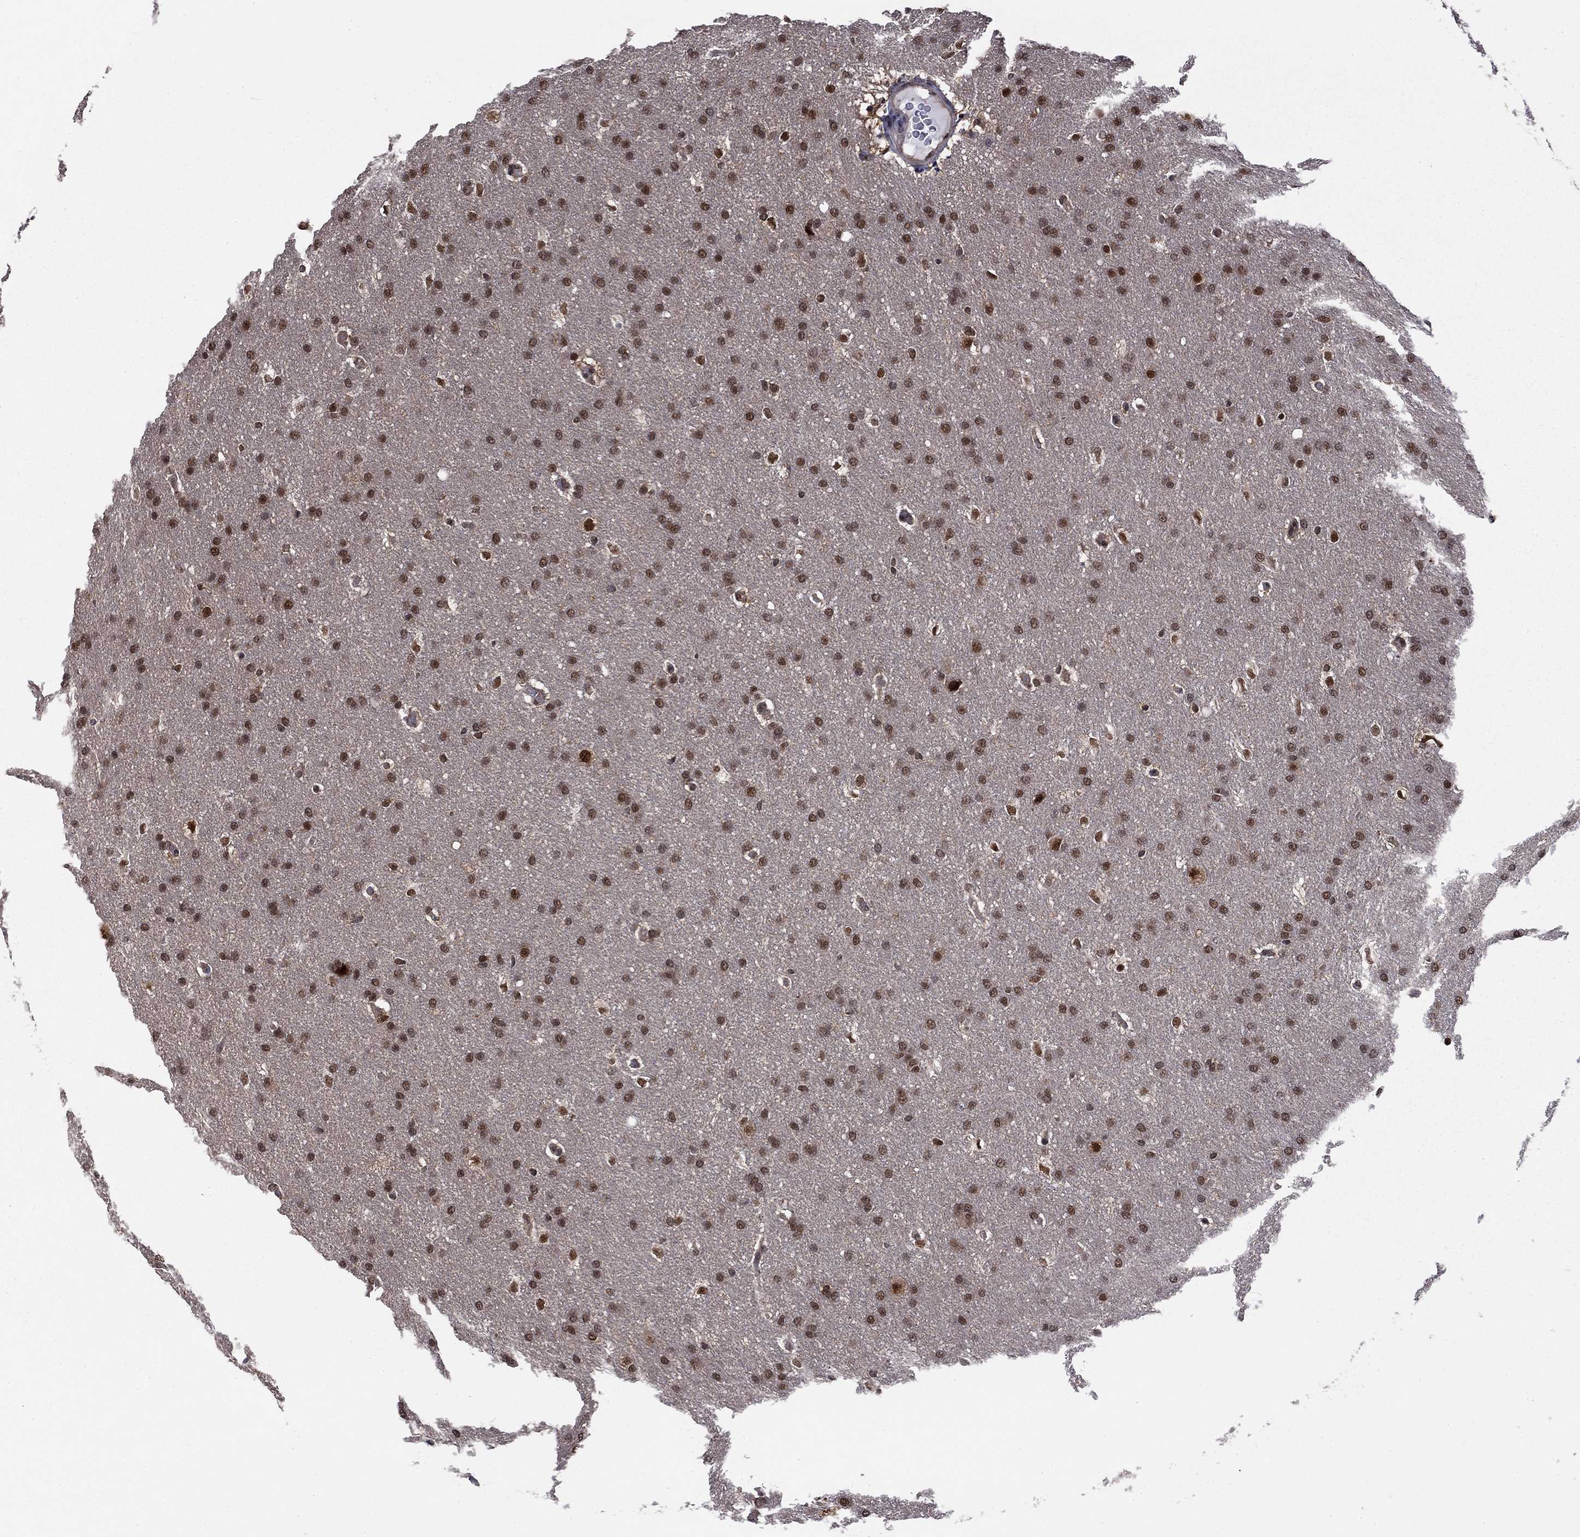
{"staining": {"intensity": "moderate", "quantity": "25%-75%", "location": "nuclear"}, "tissue": "glioma", "cell_type": "Tumor cells", "image_type": "cancer", "snomed": [{"axis": "morphology", "description": "Glioma, malignant, Low grade"}, {"axis": "topography", "description": "Brain"}], "caption": "This micrograph displays immunohistochemistry staining of human malignant low-grade glioma, with medium moderate nuclear staining in about 25%-75% of tumor cells.", "gene": "PSMD2", "patient": {"sex": "female", "age": 37}}